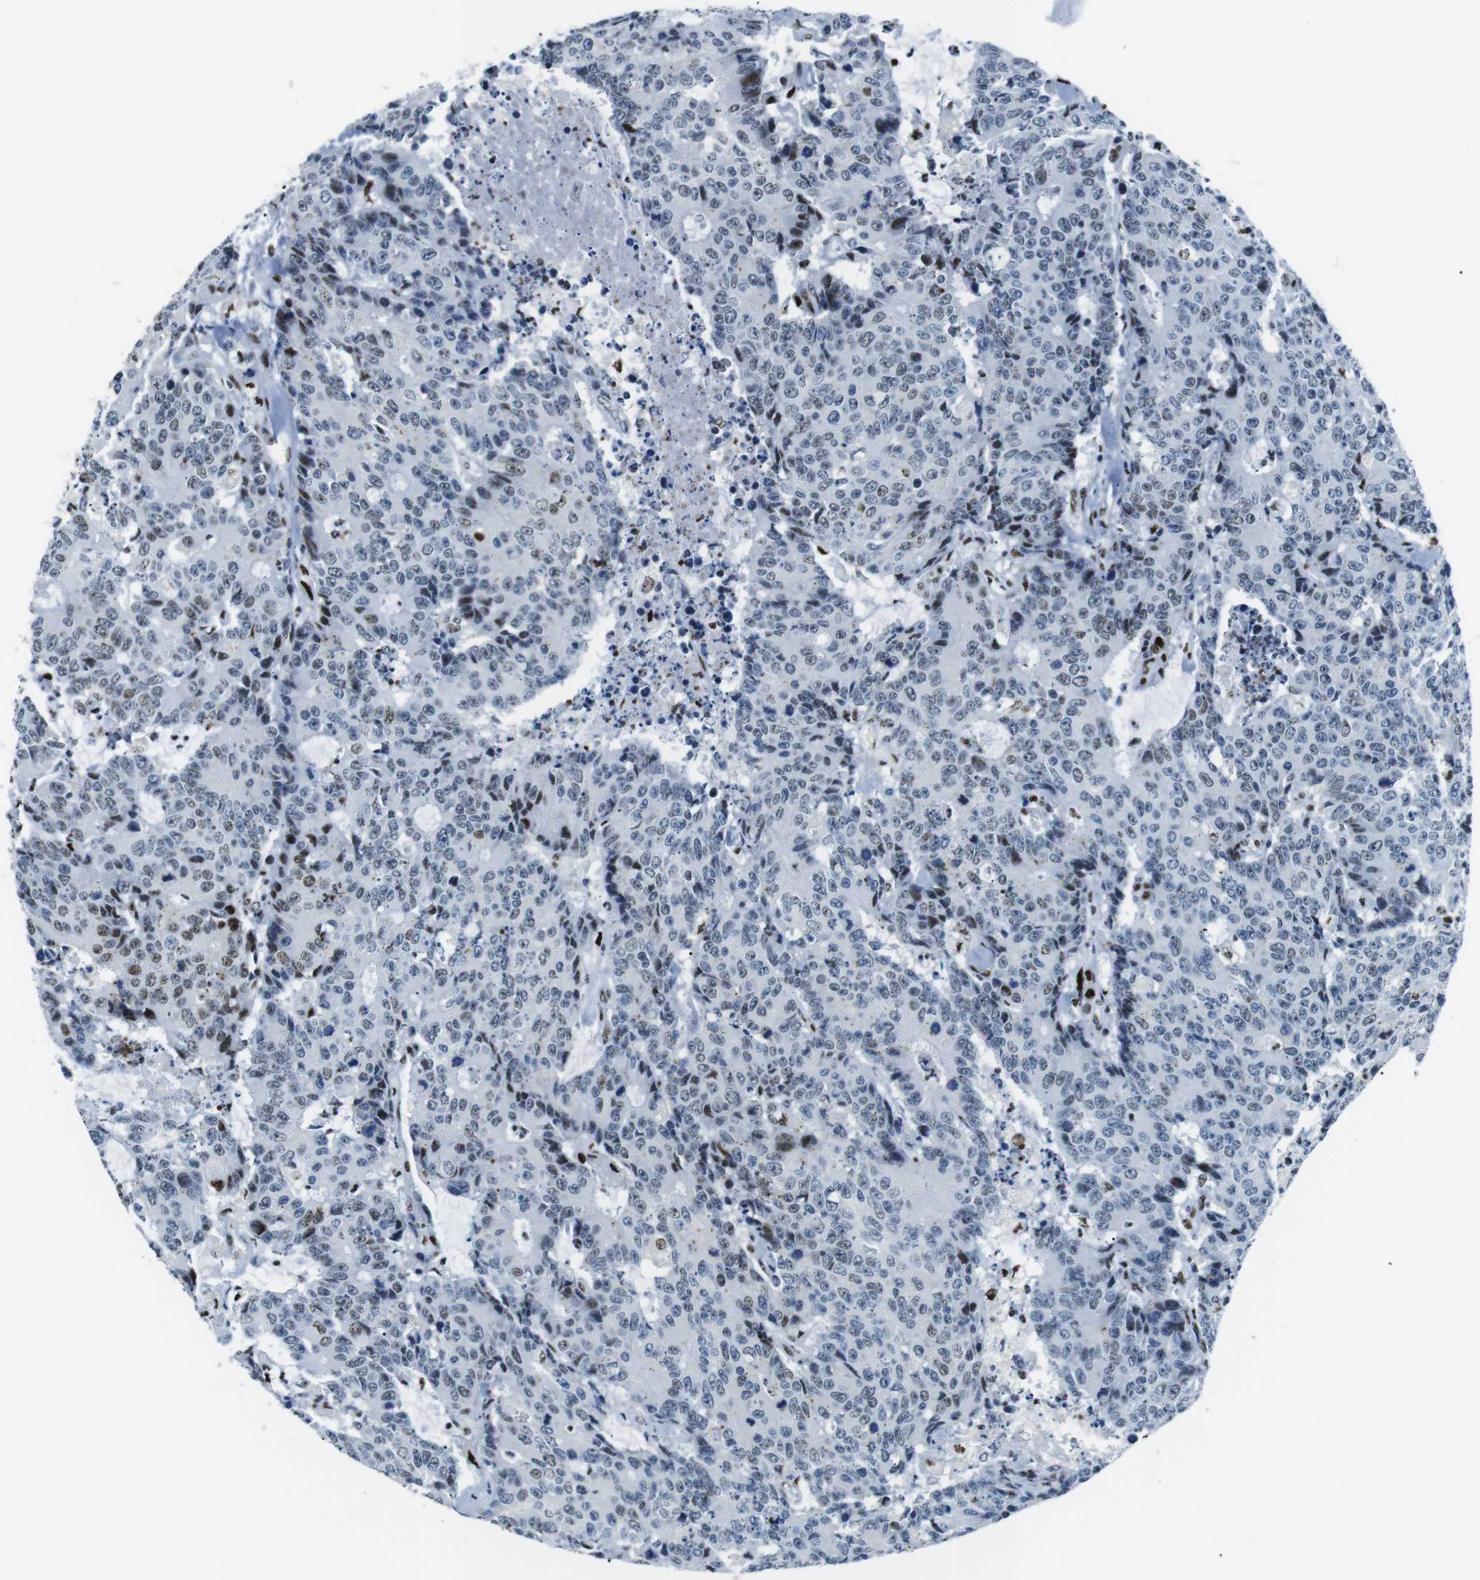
{"staining": {"intensity": "moderate", "quantity": "<25%", "location": "nuclear"}, "tissue": "colorectal cancer", "cell_type": "Tumor cells", "image_type": "cancer", "snomed": [{"axis": "morphology", "description": "Adenocarcinoma, NOS"}, {"axis": "topography", "description": "Colon"}], "caption": "IHC staining of adenocarcinoma (colorectal), which exhibits low levels of moderate nuclear positivity in approximately <25% of tumor cells indicating moderate nuclear protein staining. The staining was performed using DAB (brown) for protein detection and nuclei were counterstained in hematoxylin (blue).", "gene": "PML", "patient": {"sex": "female", "age": 86}}